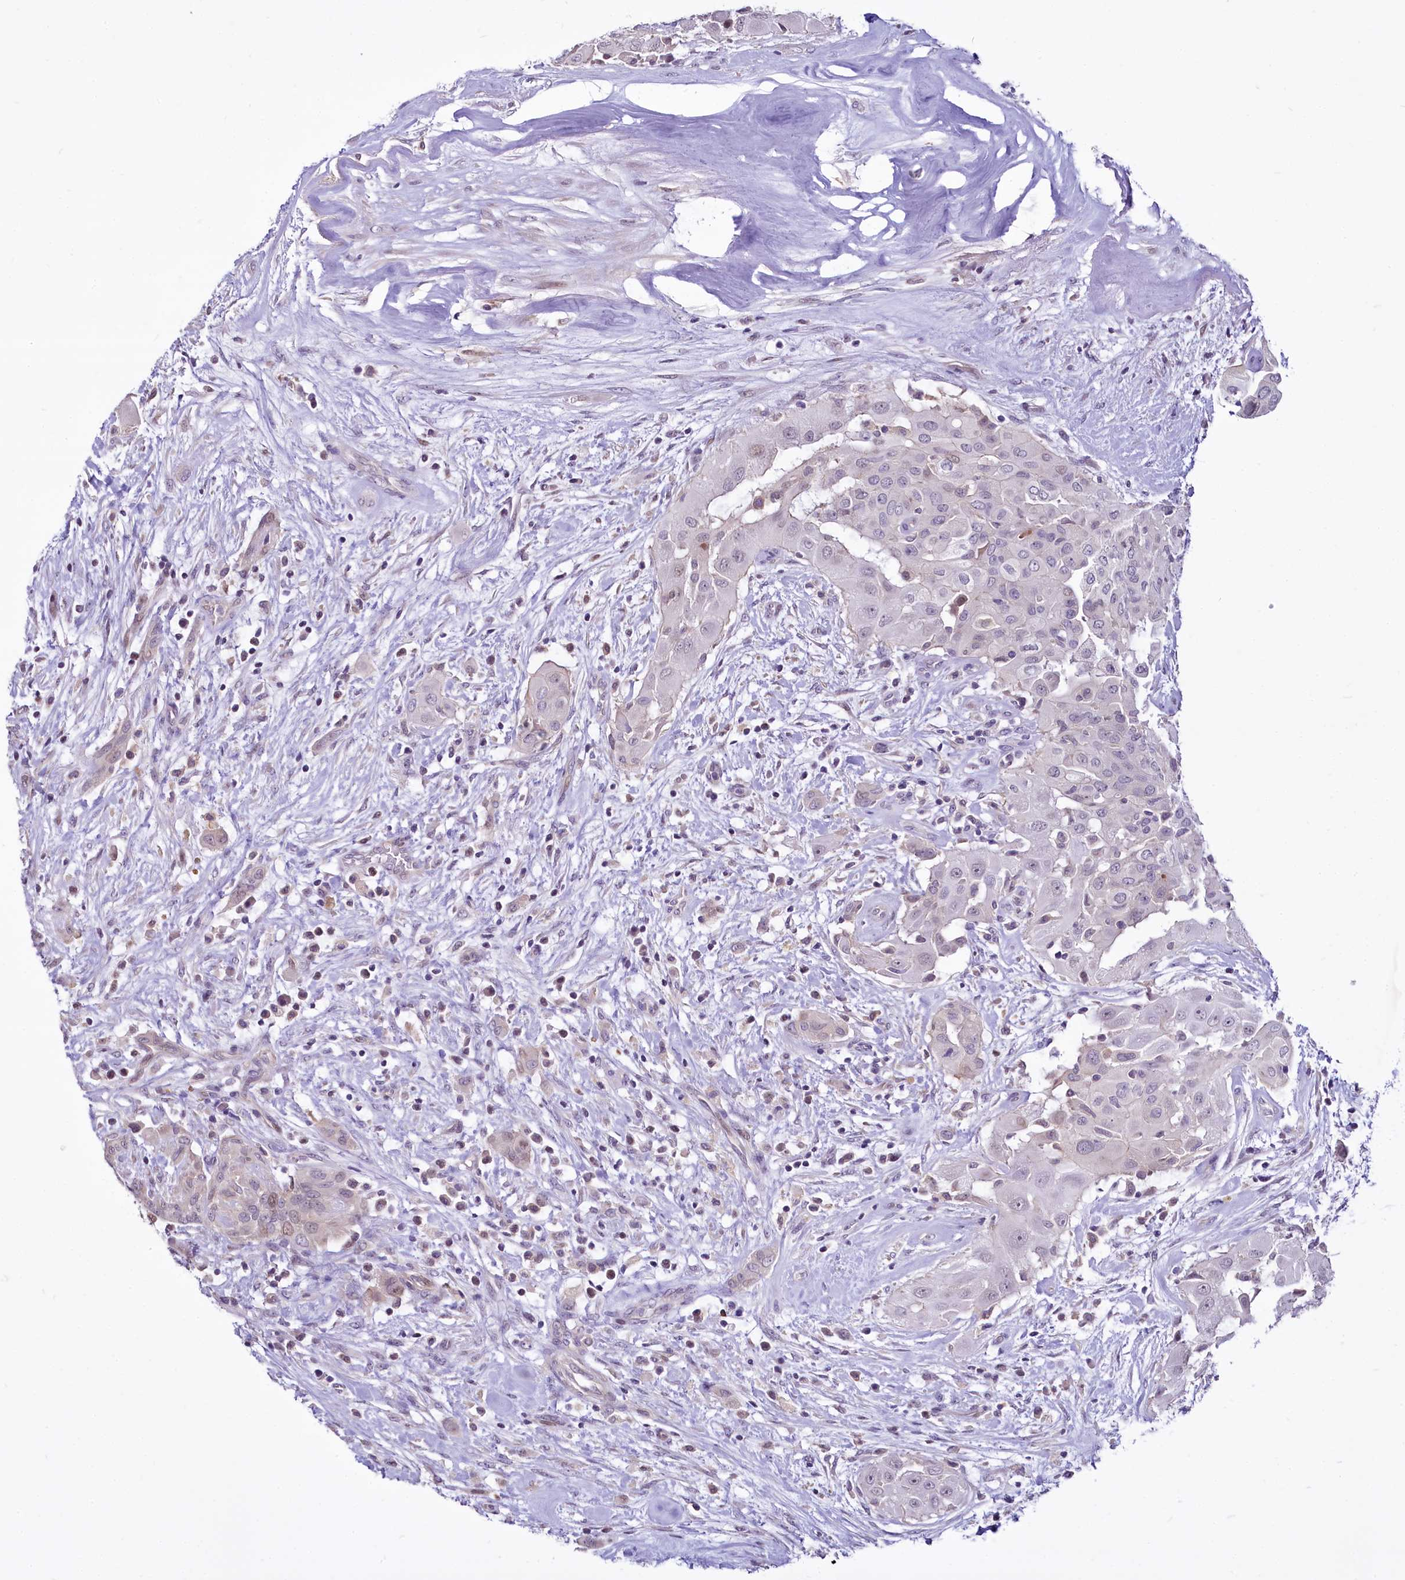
{"staining": {"intensity": "negative", "quantity": "none", "location": "none"}, "tissue": "thyroid cancer", "cell_type": "Tumor cells", "image_type": "cancer", "snomed": [{"axis": "morphology", "description": "Papillary adenocarcinoma, NOS"}, {"axis": "topography", "description": "Thyroid gland"}], "caption": "Micrograph shows no significant protein expression in tumor cells of thyroid cancer. (DAB immunohistochemistry, high magnification).", "gene": "BANK1", "patient": {"sex": "female", "age": 59}}